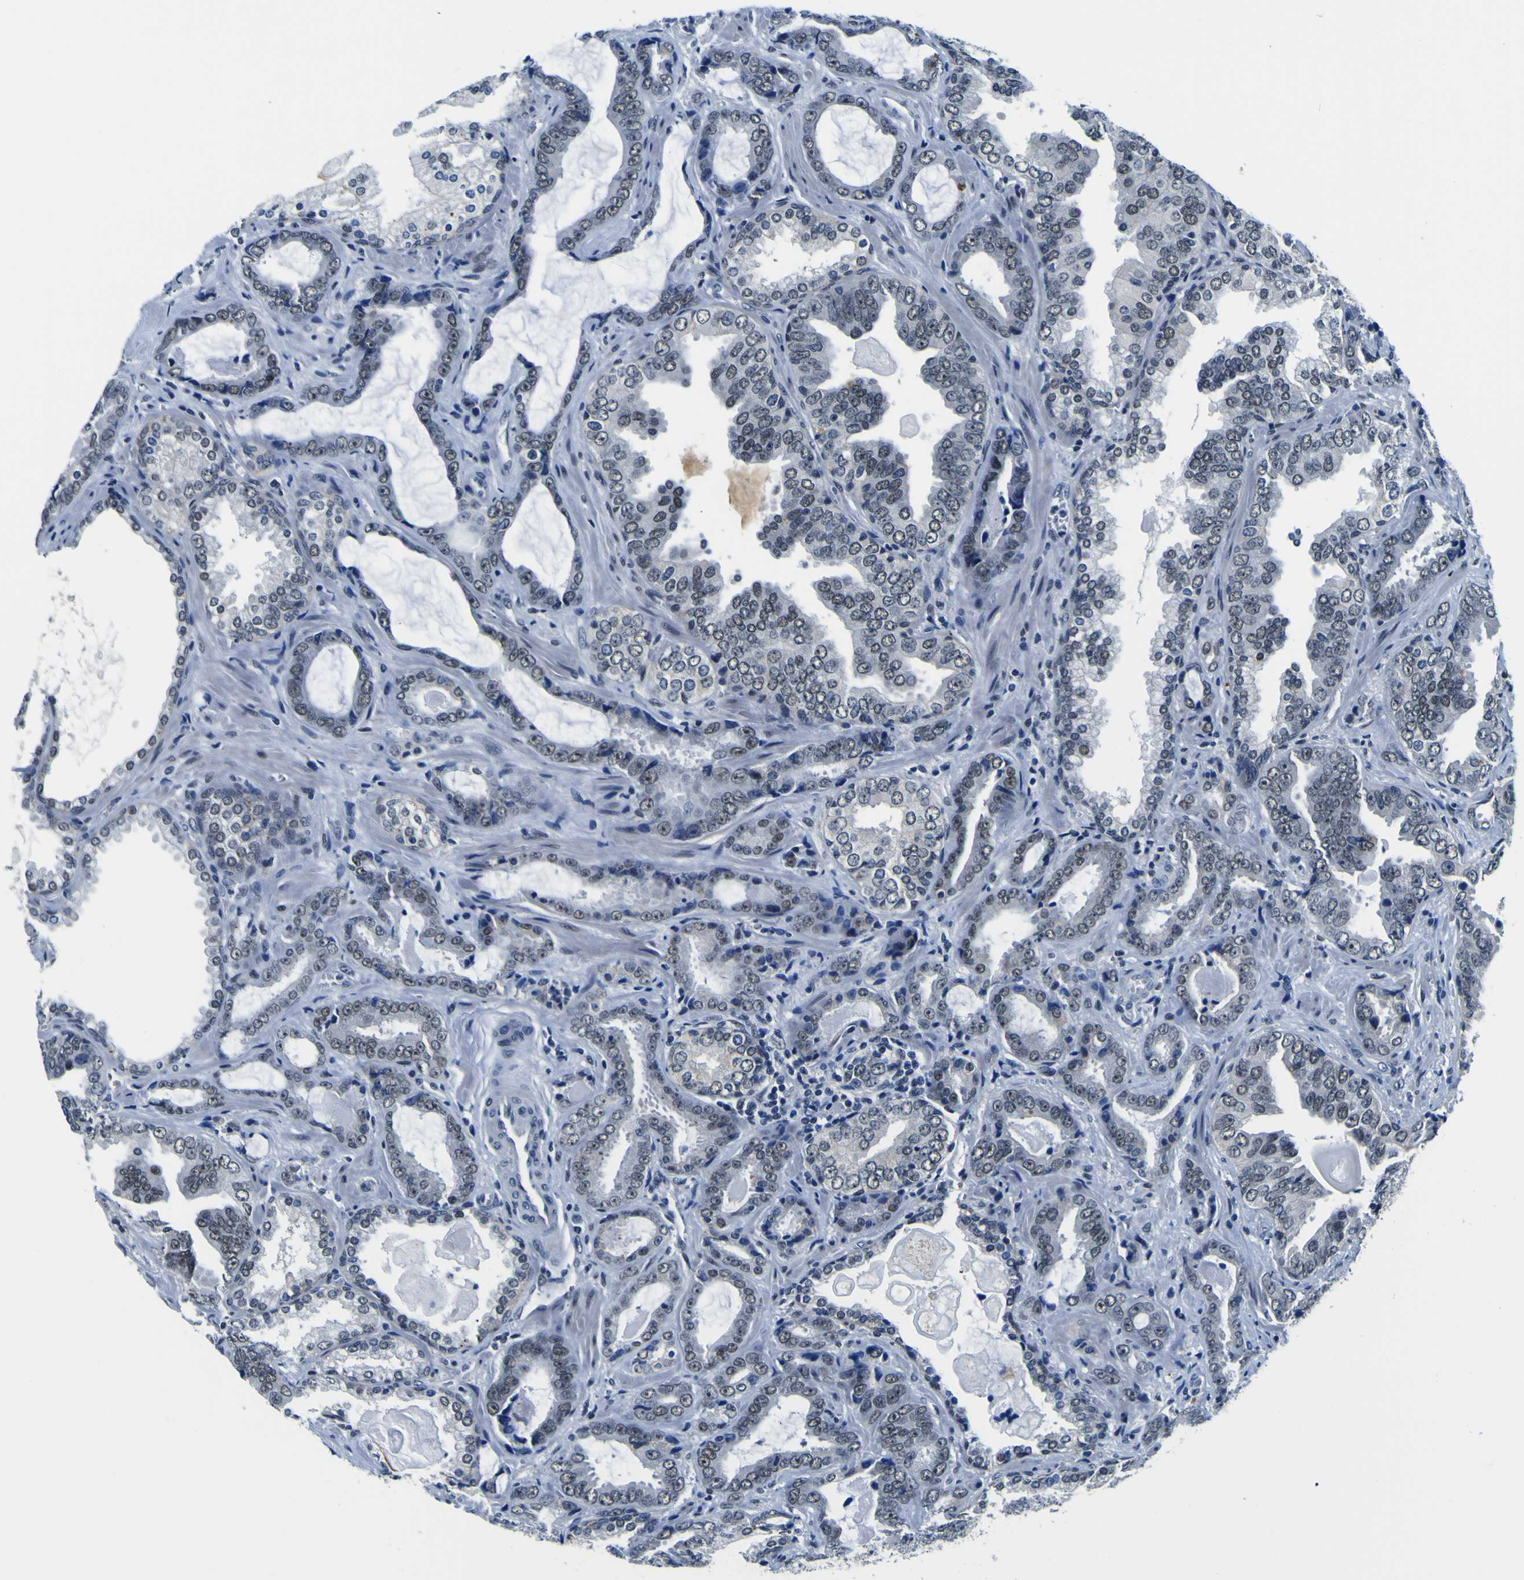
{"staining": {"intensity": "weak", "quantity": "<25%", "location": "nuclear"}, "tissue": "prostate cancer", "cell_type": "Tumor cells", "image_type": "cancer", "snomed": [{"axis": "morphology", "description": "Adenocarcinoma, Low grade"}, {"axis": "topography", "description": "Prostate"}], "caption": "Immunohistochemical staining of adenocarcinoma (low-grade) (prostate) reveals no significant positivity in tumor cells.", "gene": "CUL4B", "patient": {"sex": "male", "age": 60}}